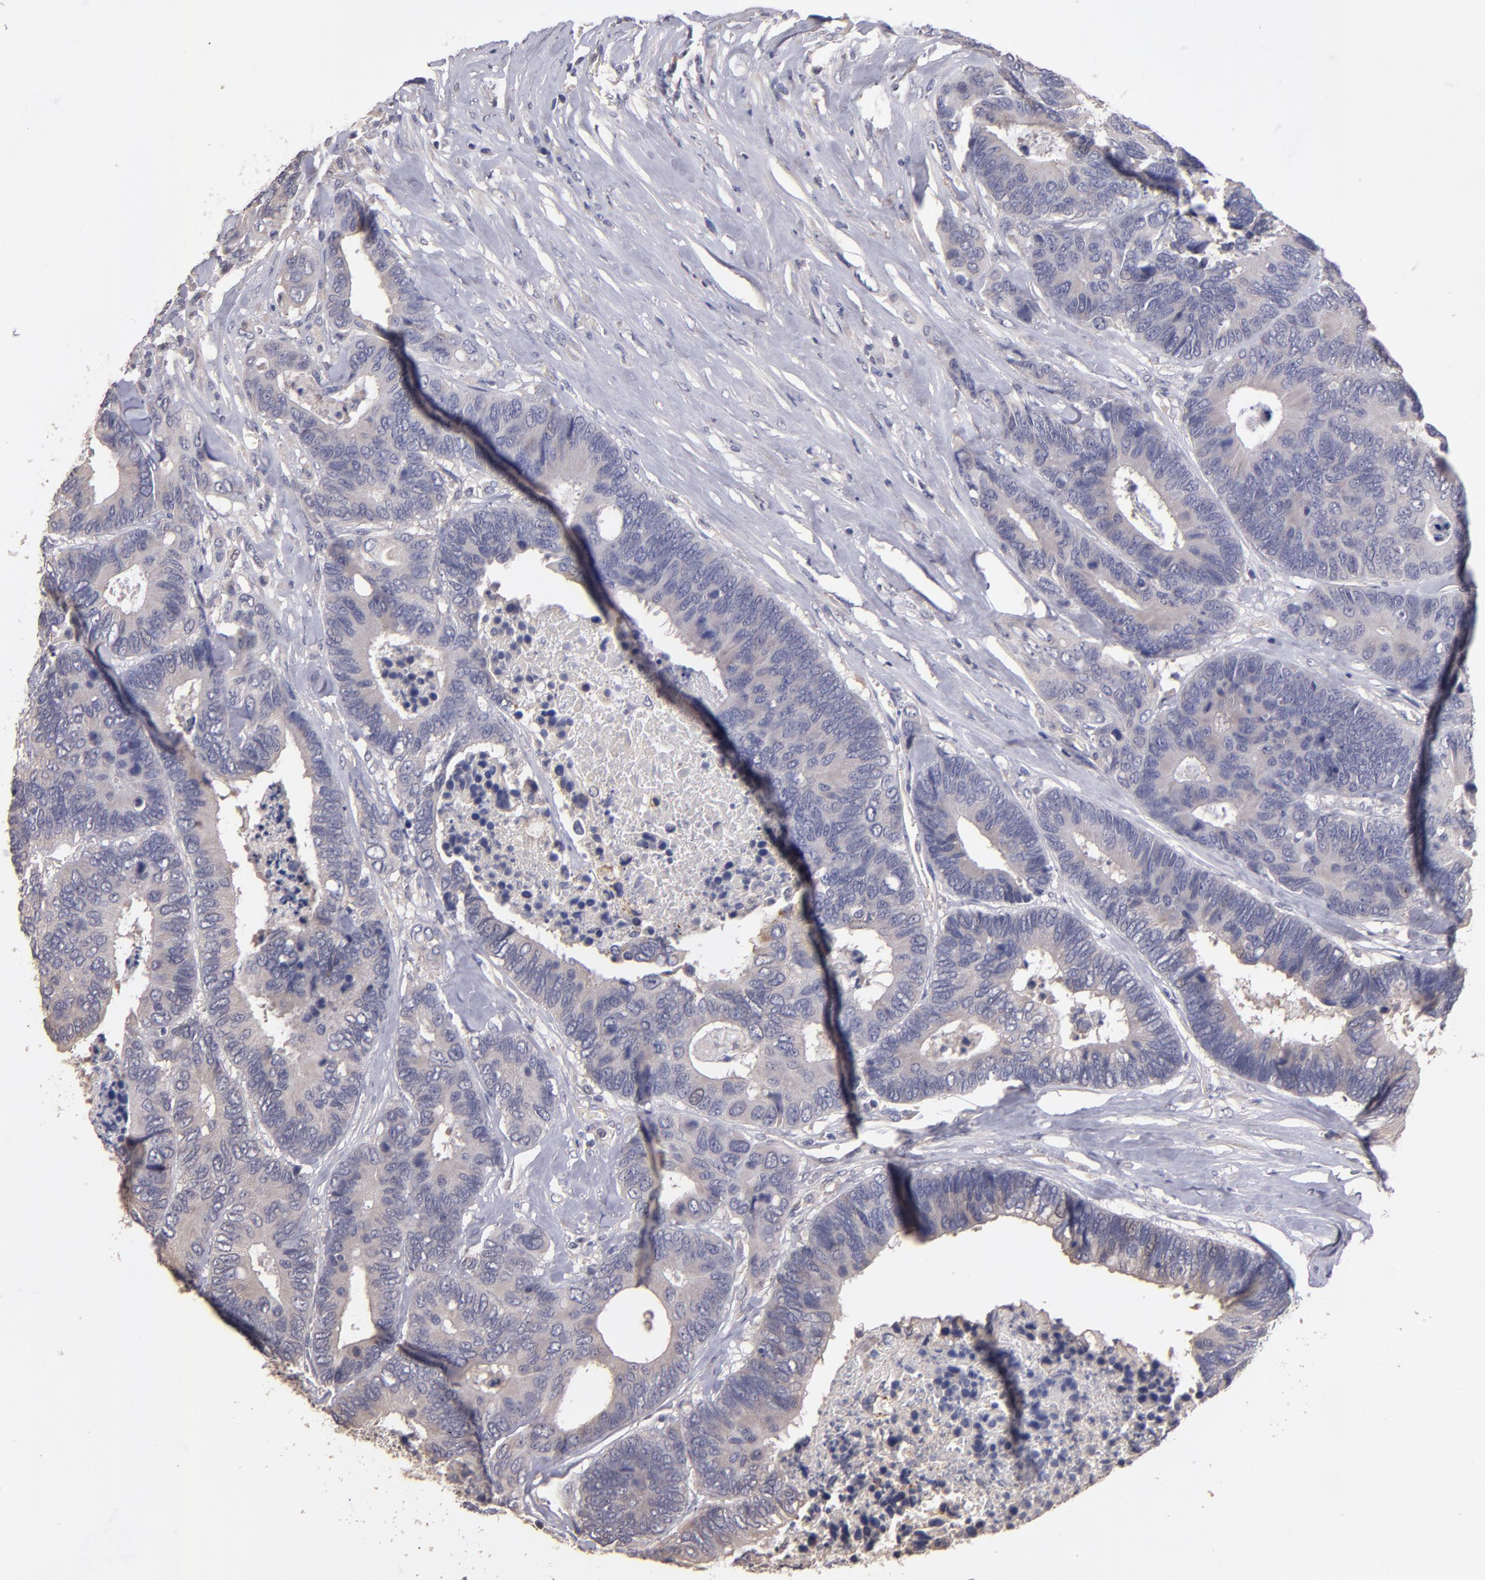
{"staining": {"intensity": "weak", "quantity": "<25%", "location": "cytoplasmic/membranous"}, "tissue": "colorectal cancer", "cell_type": "Tumor cells", "image_type": "cancer", "snomed": [{"axis": "morphology", "description": "Adenocarcinoma, NOS"}, {"axis": "topography", "description": "Rectum"}], "caption": "DAB immunohistochemical staining of human colorectal adenocarcinoma shows no significant expression in tumor cells. Nuclei are stained in blue.", "gene": "GNAZ", "patient": {"sex": "male", "age": 55}}